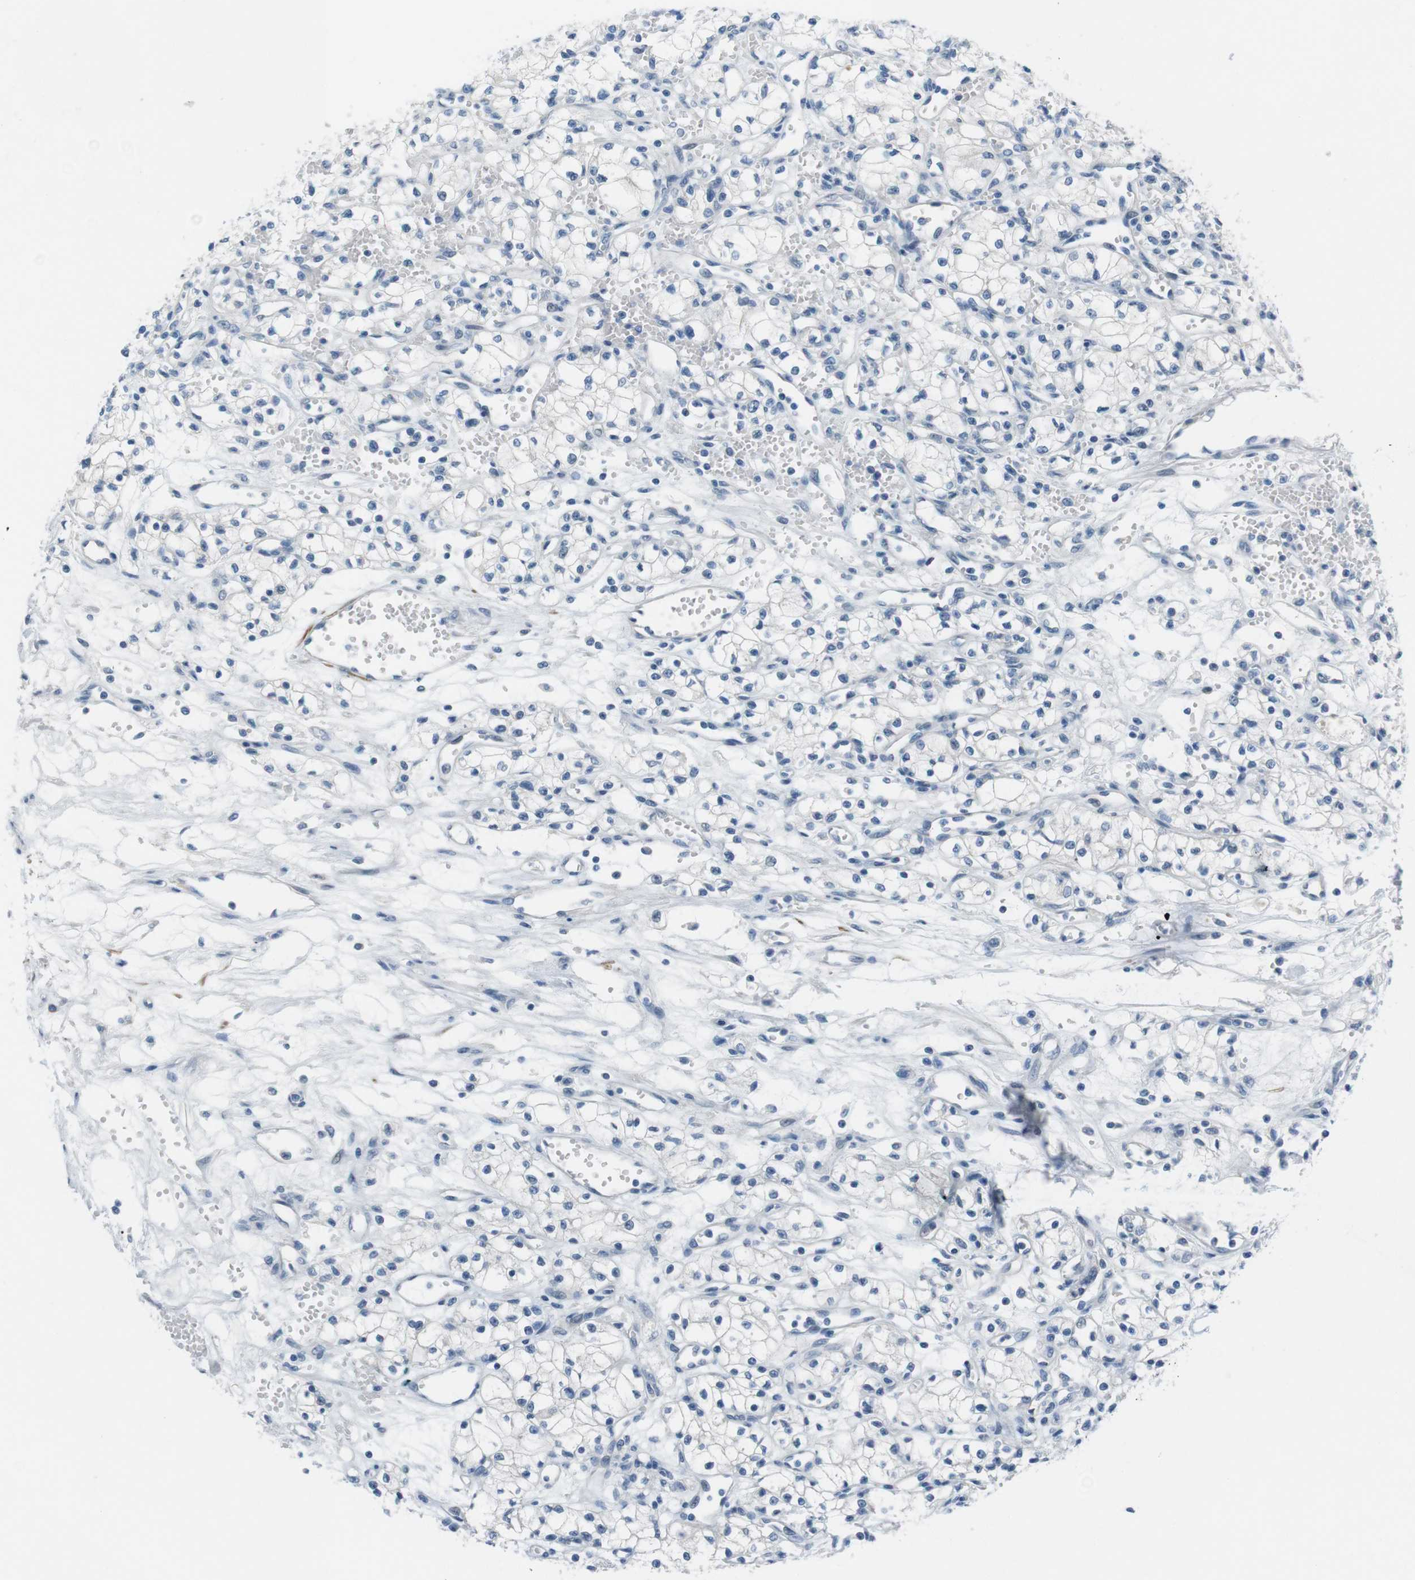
{"staining": {"intensity": "negative", "quantity": "none", "location": "none"}, "tissue": "renal cancer", "cell_type": "Tumor cells", "image_type": "cancer", "snomed": [{"axis": "morphology", "description": "Normal tissue, NOS"}, {"axis": "morphology", "description": "Adenocarcinoma, NOS"}, {"axis": "topography", "description": "Kidney"}], "caption": "This photomicrograph is of renal cancer stained with IHC to label a protein in brown with the nuclei are counter-stained blue. There is no expression in tumor cells.", "gene": "HRH2", "patient": {"sex": "male", "age": 59}}